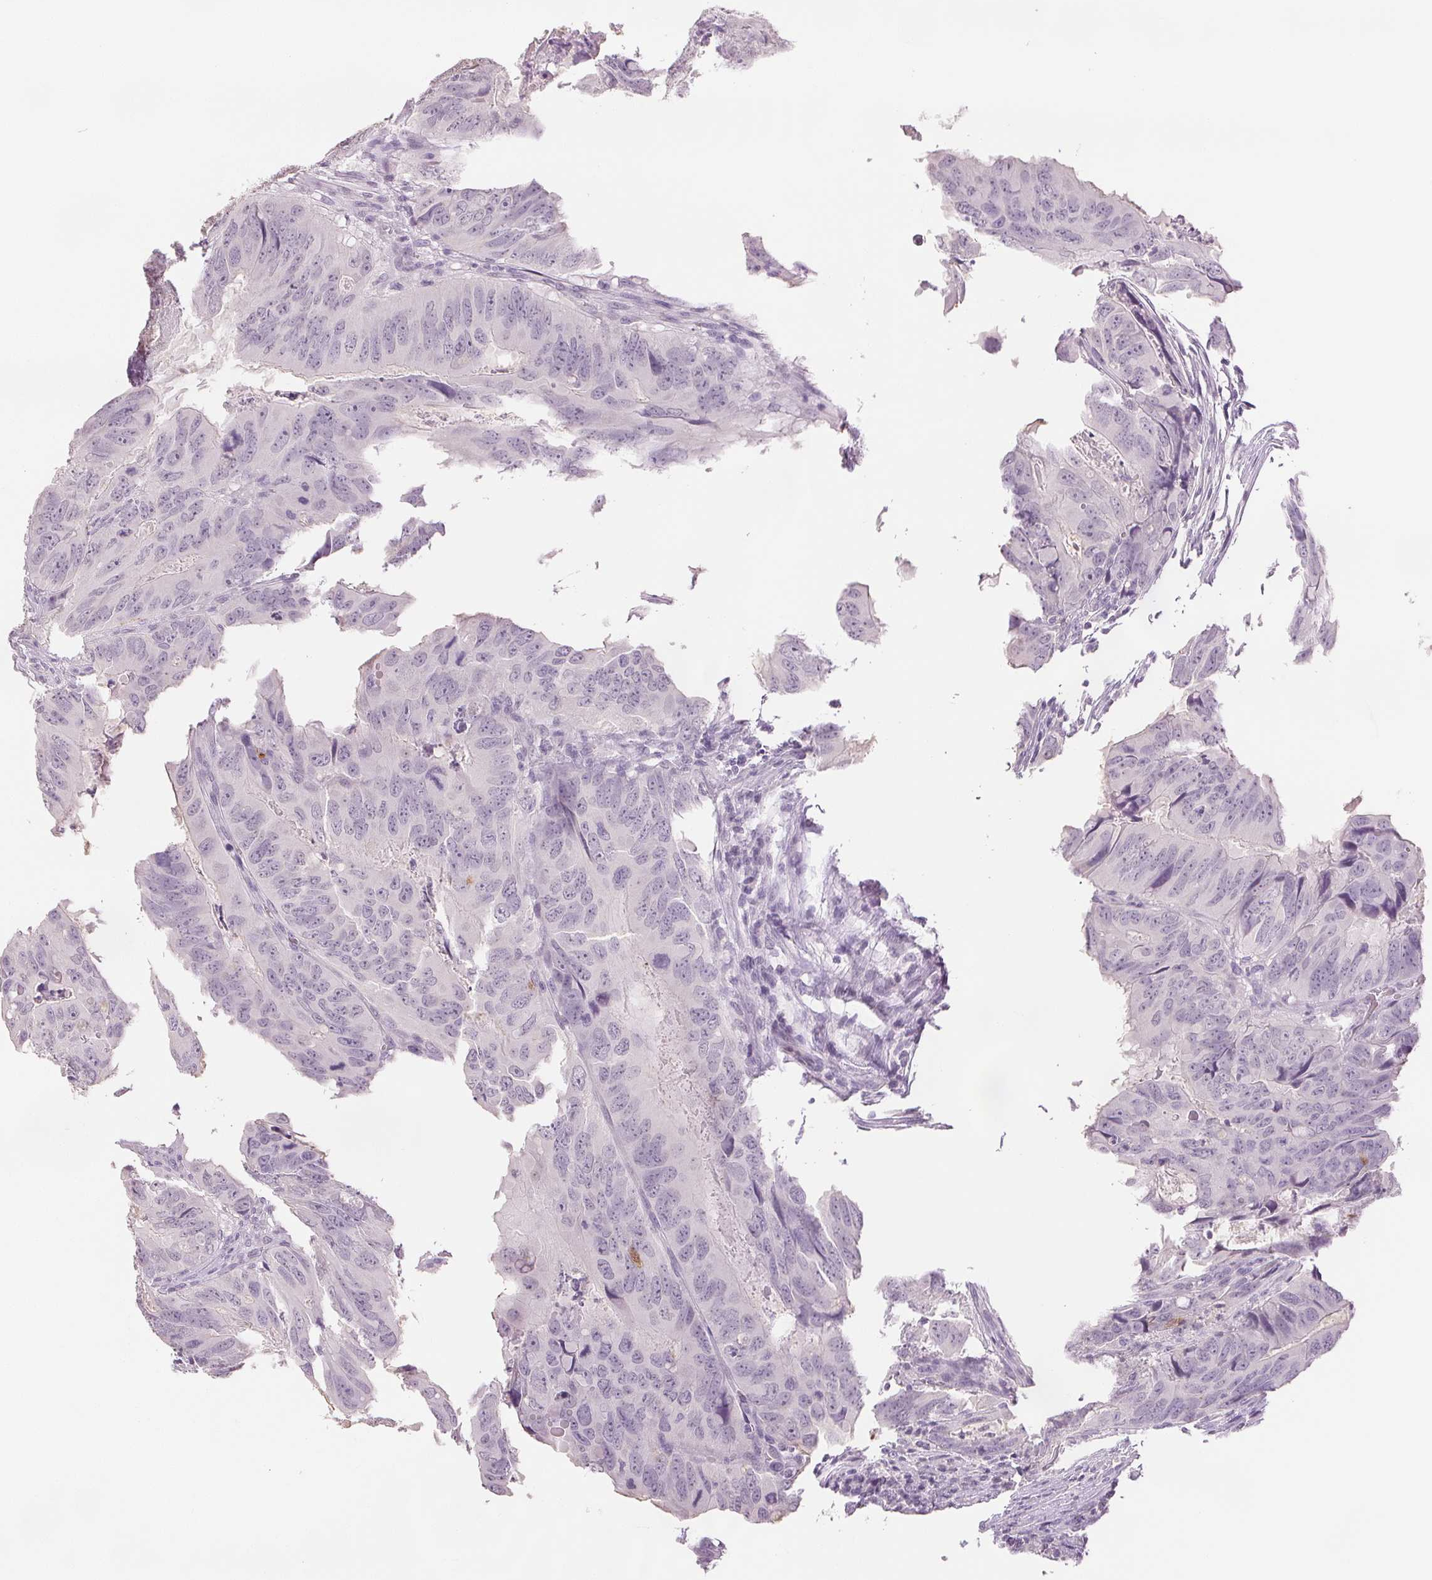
{"staining": {"intensity": "negative", "quantity": "none", "location": "none"}, "tissue": "colorectal cancer", "cell_type": "Tumor cells", "image_type": "cancer", "snomed": [{"axis": "morphology", "description": "Adenocarcinoma, NOS"}, {"axis": "topography", "description": "Colon"}], "caption": "There is no significant staining in tumor cells of colorectal adenocarcinoma.", "gene": "SCGN", "patient": {"sex": "male", "age": 79}}